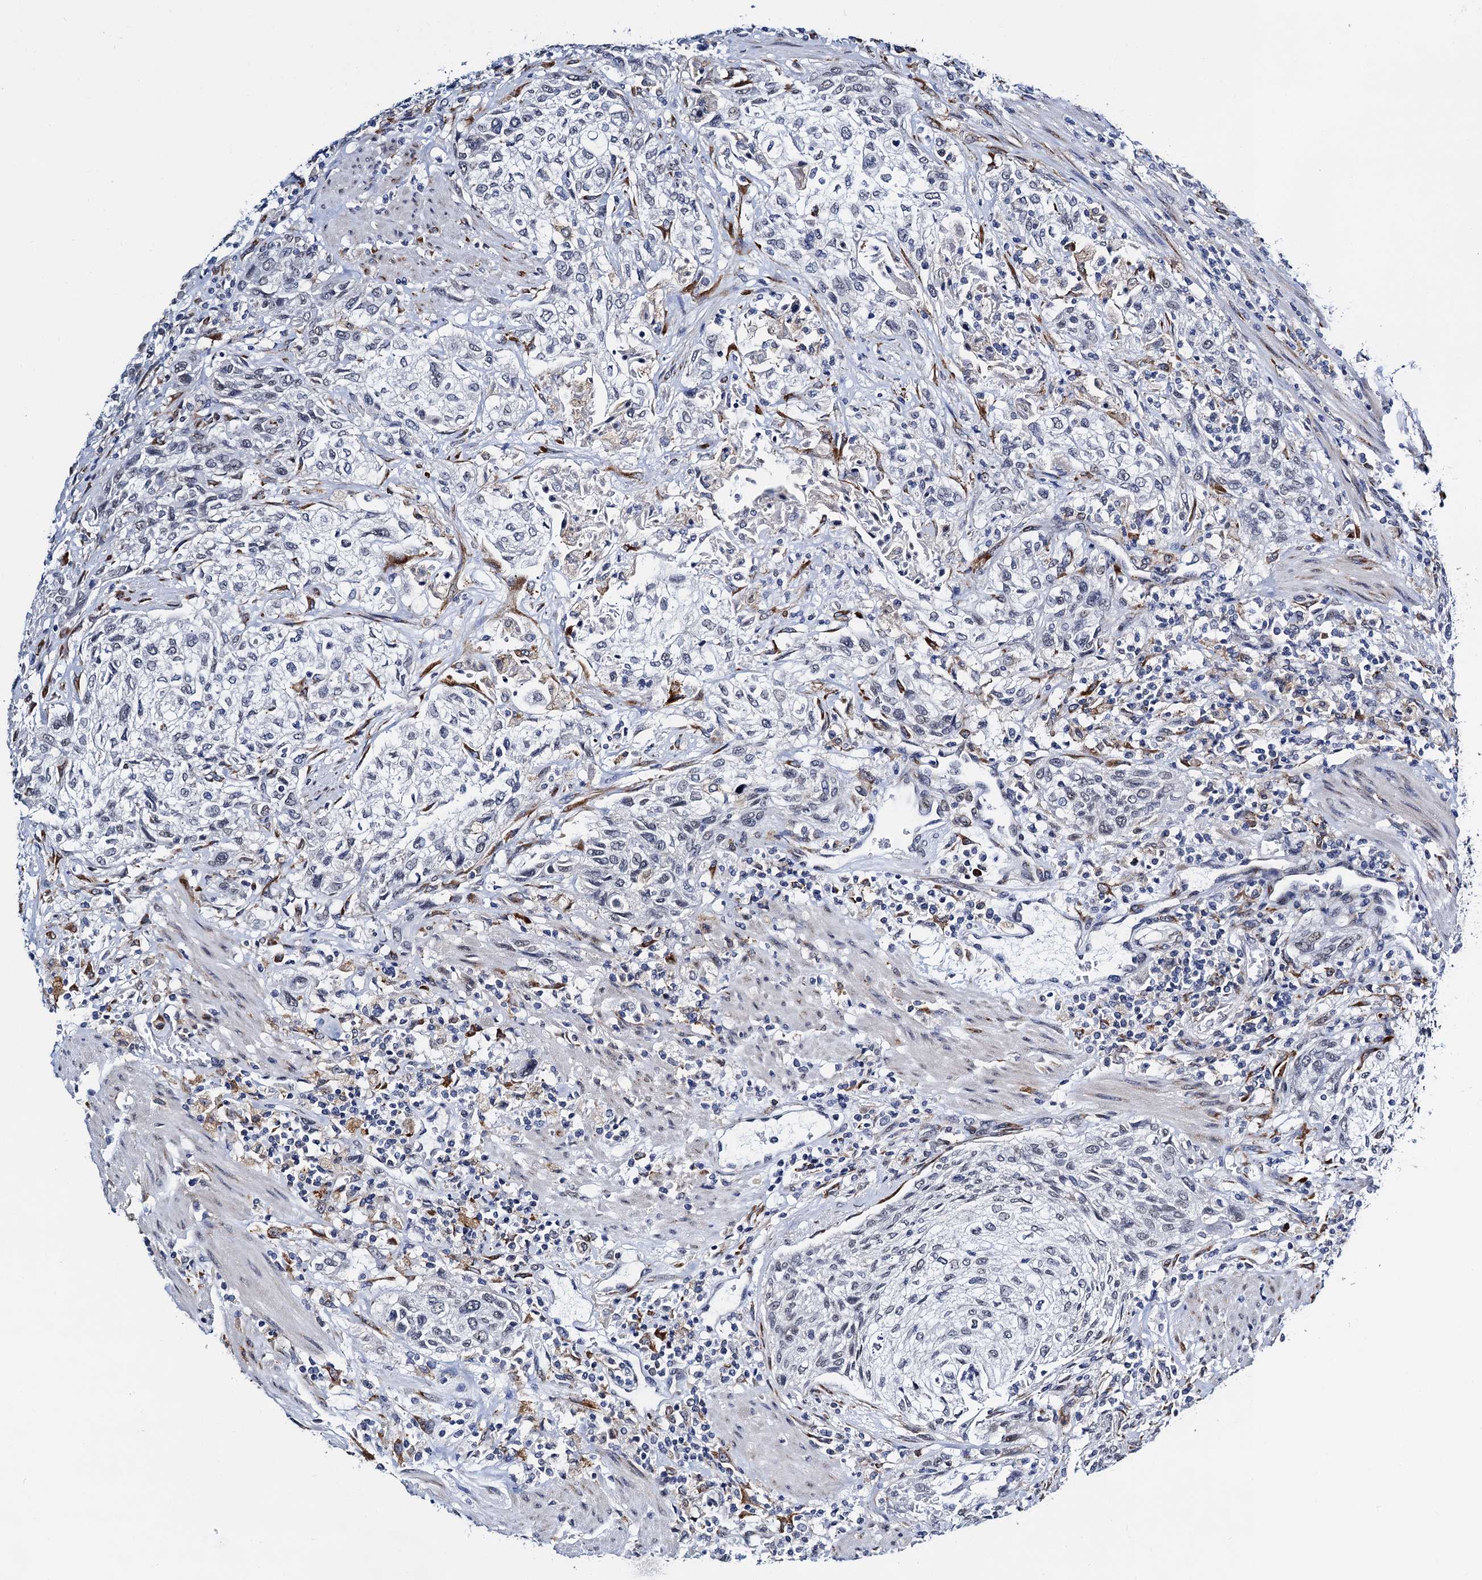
{"staining": {"intensity": "negative", "quantity": "none", "location": "none"}, "tissue": "urothelial cancer", "cell_type": "Tumor cells", "image_type": "cancer", "snomed": [{"axis": "morphology", "description": "Normal tissue, NOS"}, {"axis": "morphology", "description": "Urothelial carcinoma, NOS"}, {"axis": "topography", "description": "Urinary bladder"}, {"axis": "topography", "description": "Peripheral nerve tissue"}], "caption": "Immunohistochemical staining of human urothelial cancer reveals no significant positivity in tumor cells.", "gene": "SLC7A10", "patient": {"sex": "male", "age": 35}}